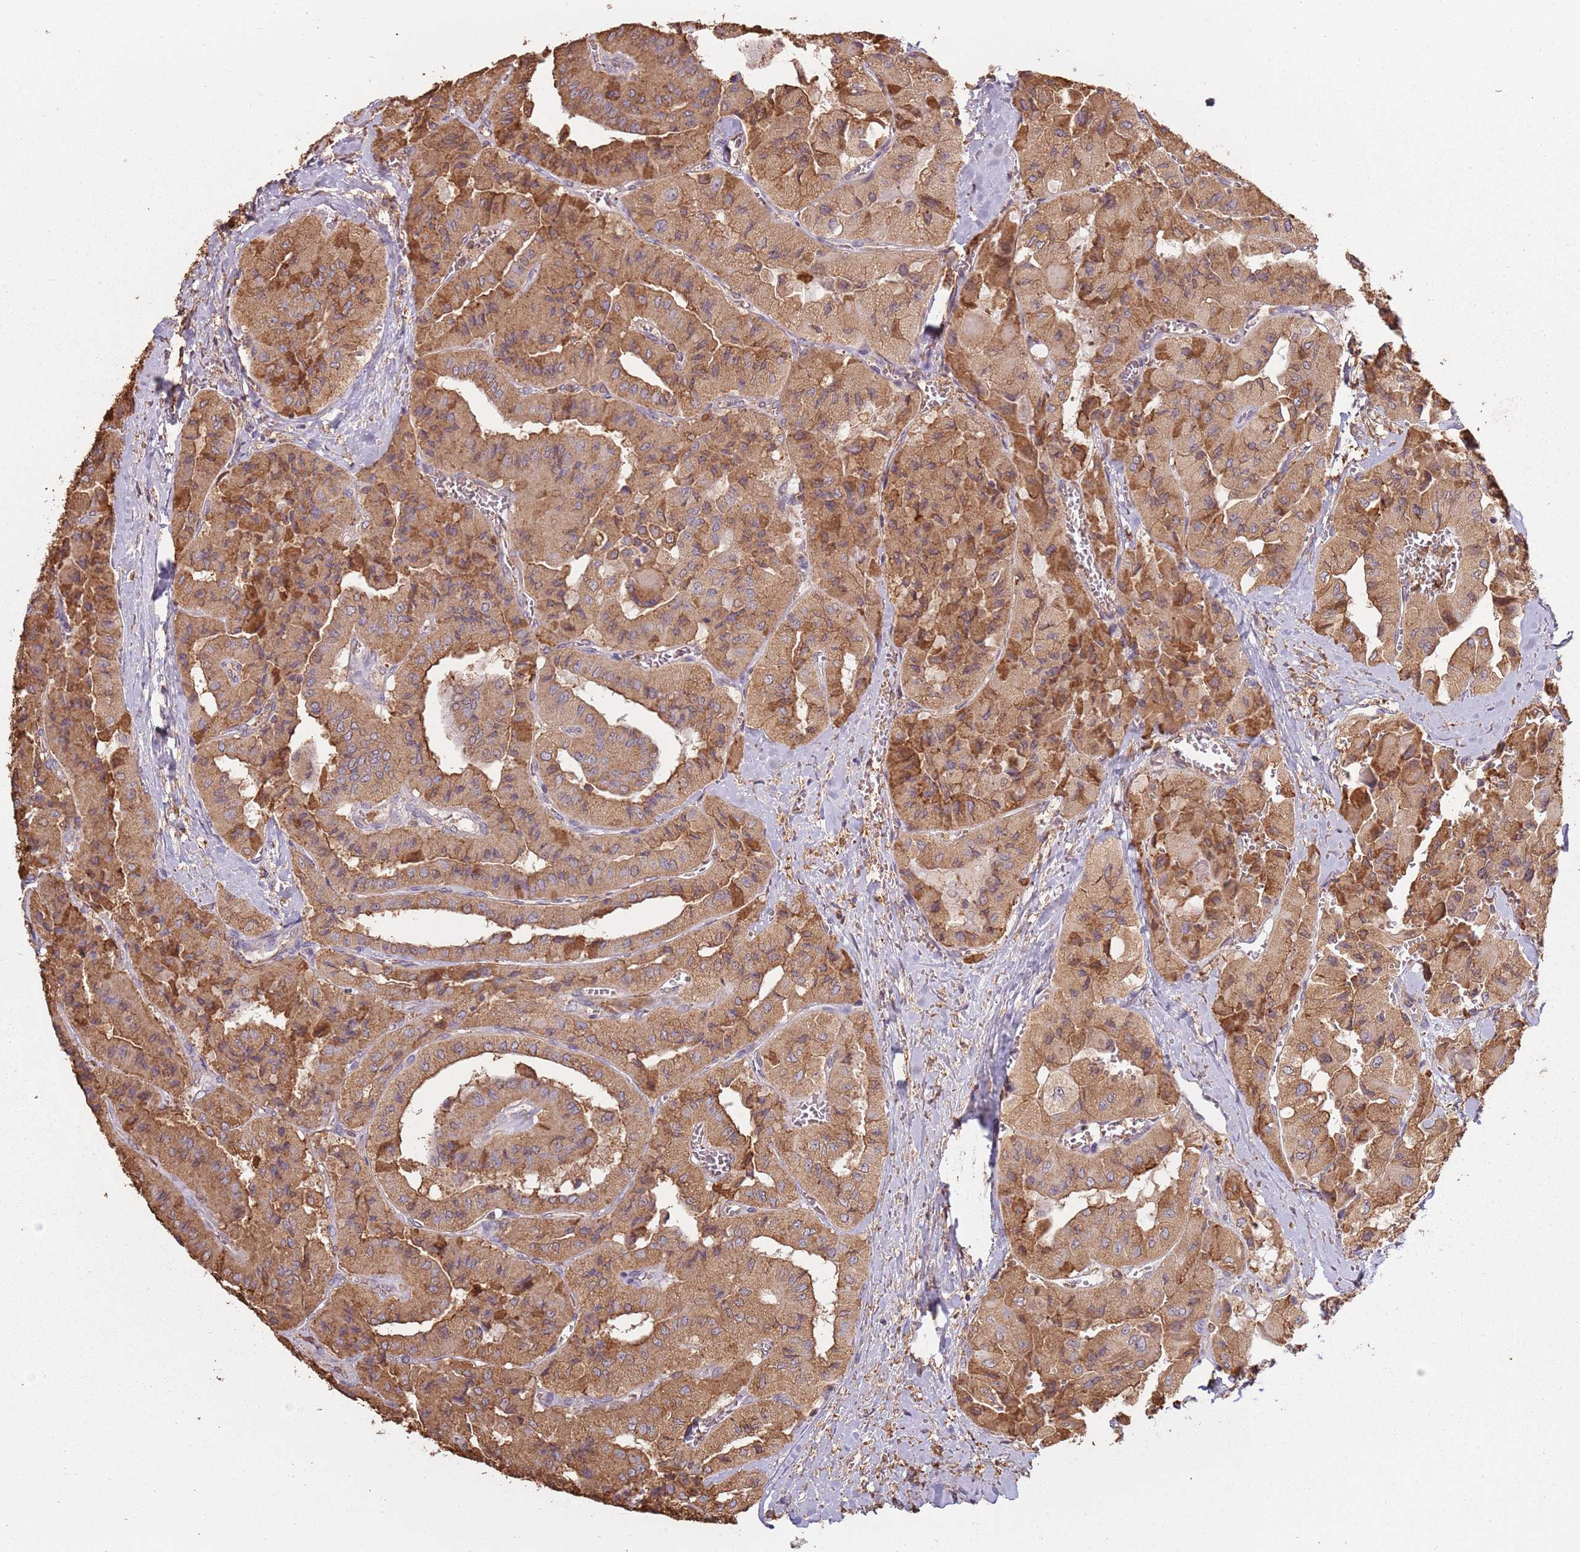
{"staining": {"intensity": "moderate", "quantity": ">75%", "location": "cytoplasmic/membranous"}, "tissue": "thyroid cancer", "cell_type": "Tumor cells", "image_type": "cancer", "snomed": [{"axis": "morphology", "description": "Normal tissue, NOS"}, {"axis": "morphology", "description": "Papillary adenocarcinoma, NOS"}, {"axis": "topography", "description": "Thyroid gland"}], "caption": "Moderate cytoplasmic/membranous protein positivity is present in about >75% of tumor cells in papillary adenocarcinoma (thyroid).", "gene": "ATOSB", "patient": {"sex": "female", "age": 59}}